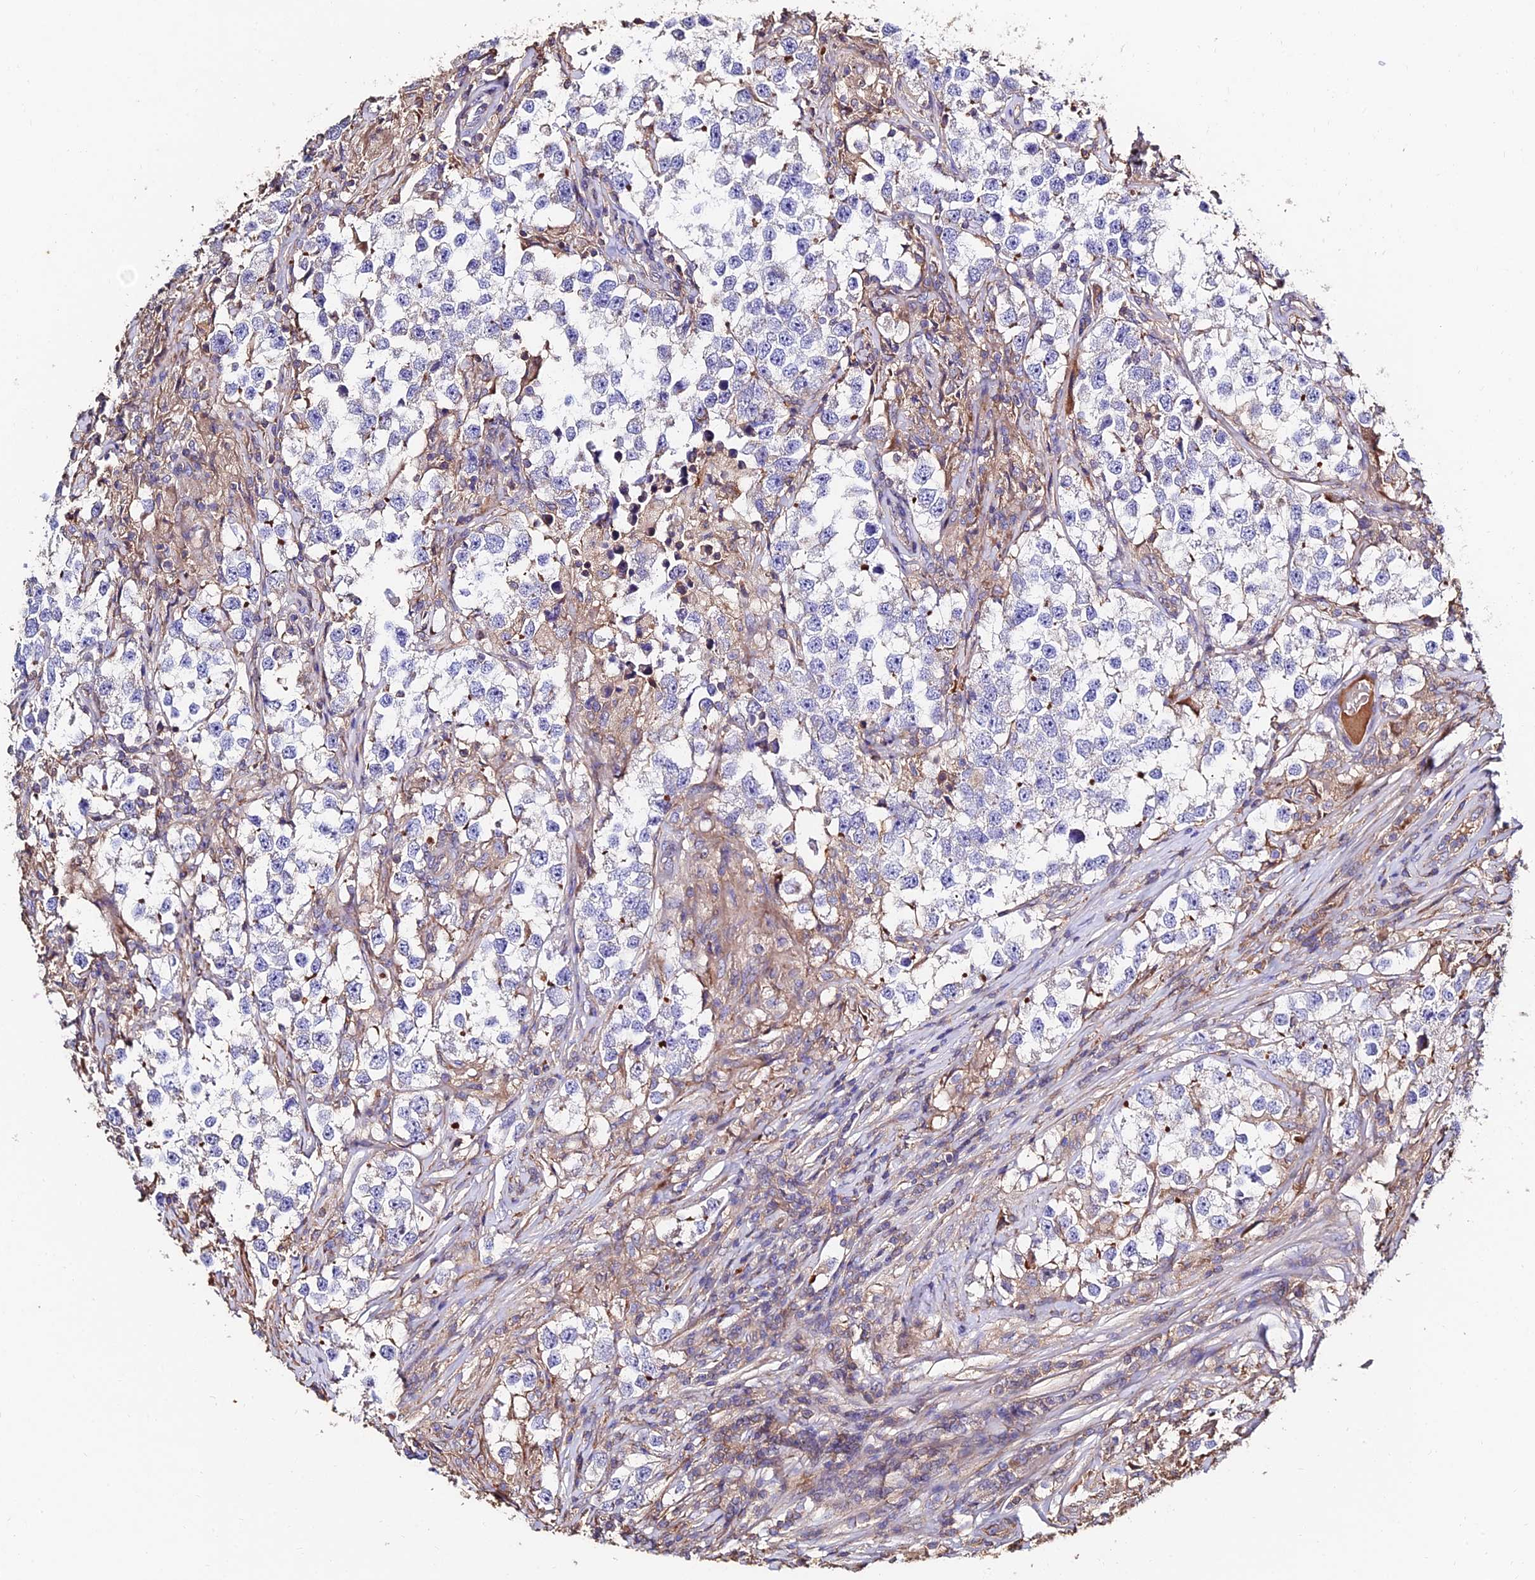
{"staining": {"intensity": "negative", "quantity": "none", "location": "none"}, "tissue": "testis cancer", "cell_type": "Tumor cells", "image_type": "cancer", "snomed": [{"axis": "morphology", "description": "Seminoma, NOS"}, {"axis": "topography", "description": "Testis"}], "caption": "Testis seminoma stained for a protein using immunohistochemistry (IHC) shows no expression tumor cells.", "gene": "EXT1", "patient": {"sex": "male", "age": 46}}